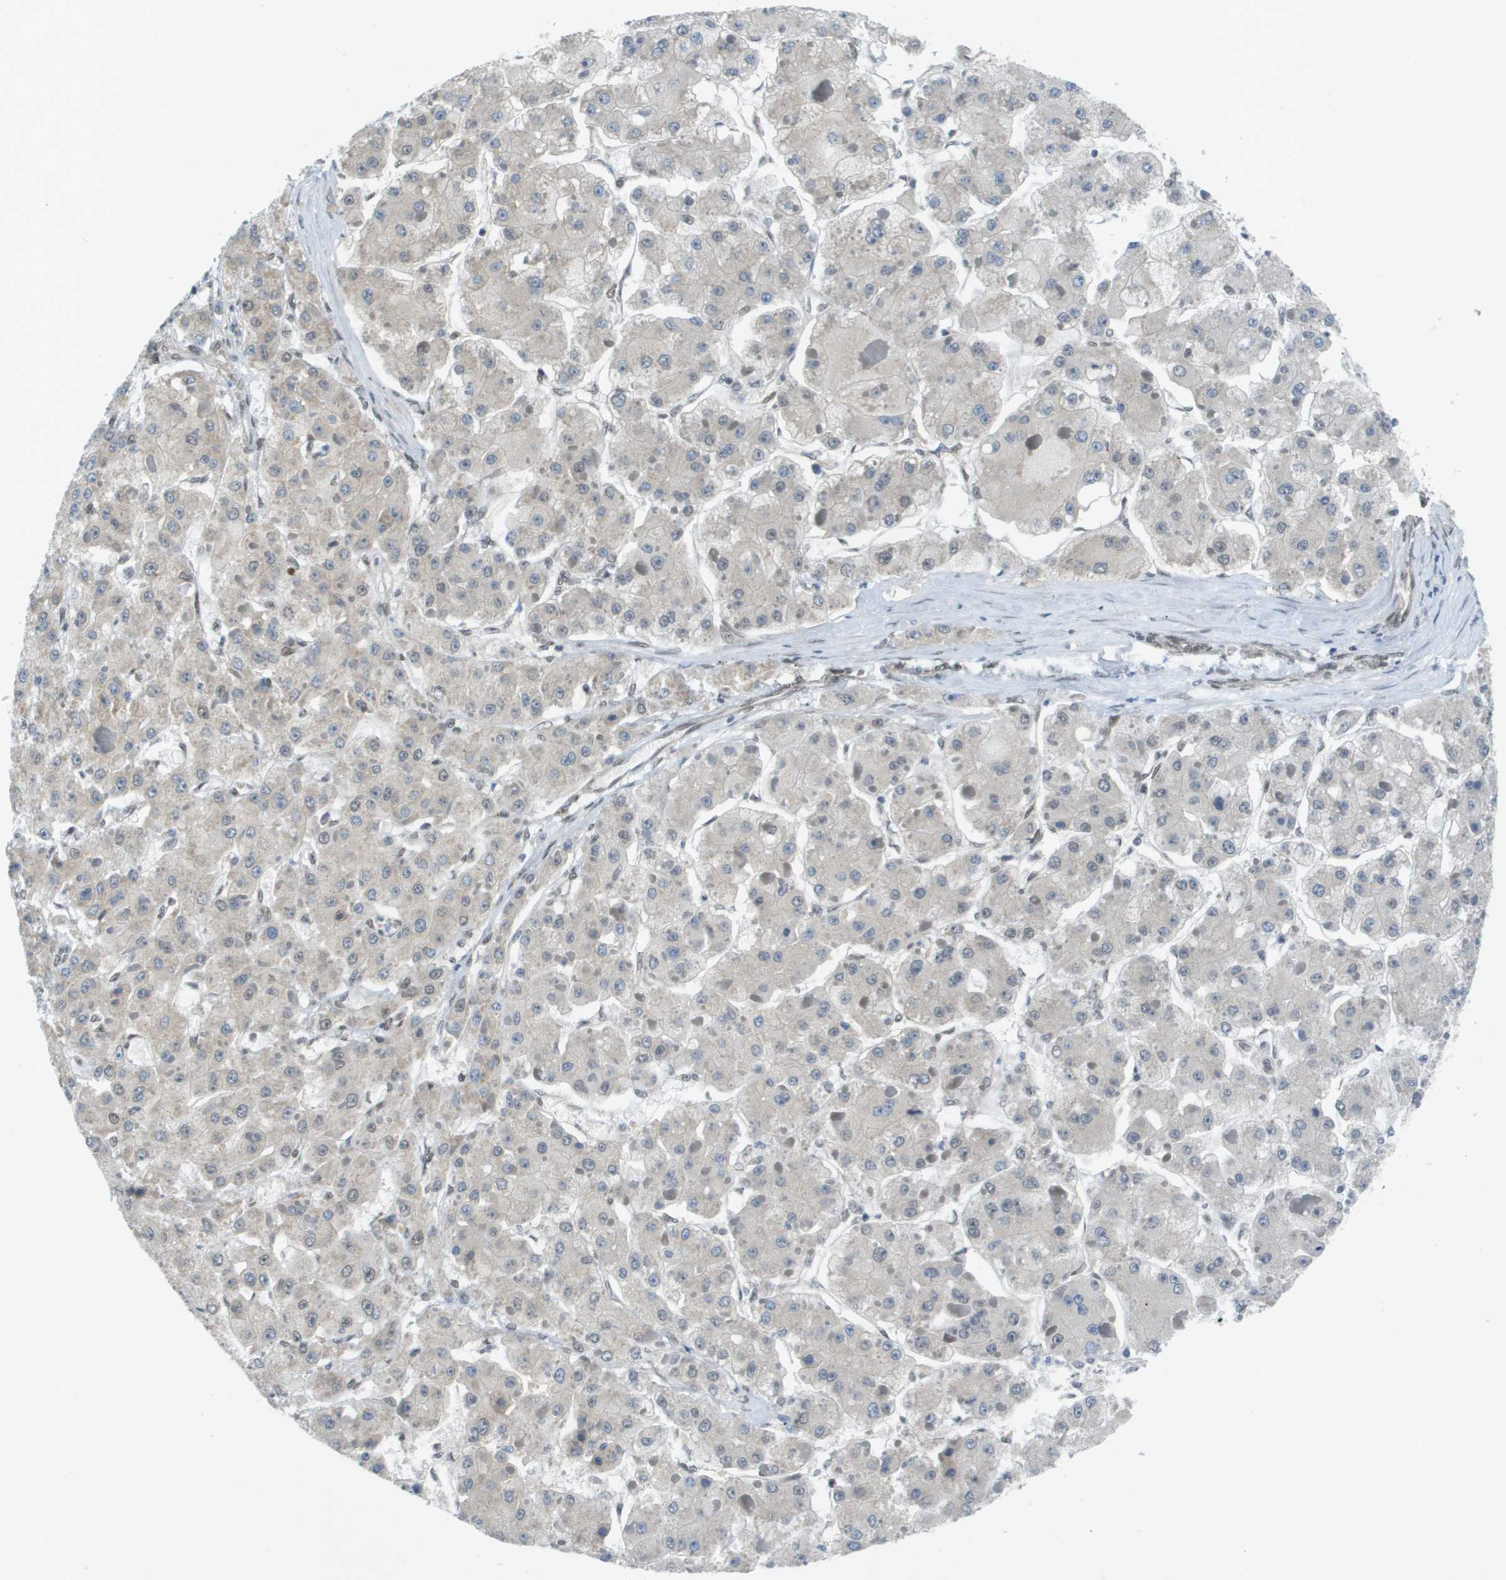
{"staining": {"intensity": "negative", "quantity": "none", "location": "none"}, "tissue": "liver cancer", "cell_type": "Tumor cells", "image_type": "cancer", "snomed": [{"axis": "morphology", "description": "Carcinoma, Hepatocellular, NOS"}, {"axis": "topography", "description": "Liver"}], "caption": "This is an immunohistochemistry image of liver cancer. There is no positivity in tumor cells.", "gene": "ARID1B", "patient": {"sex": "female", "age": 73}}